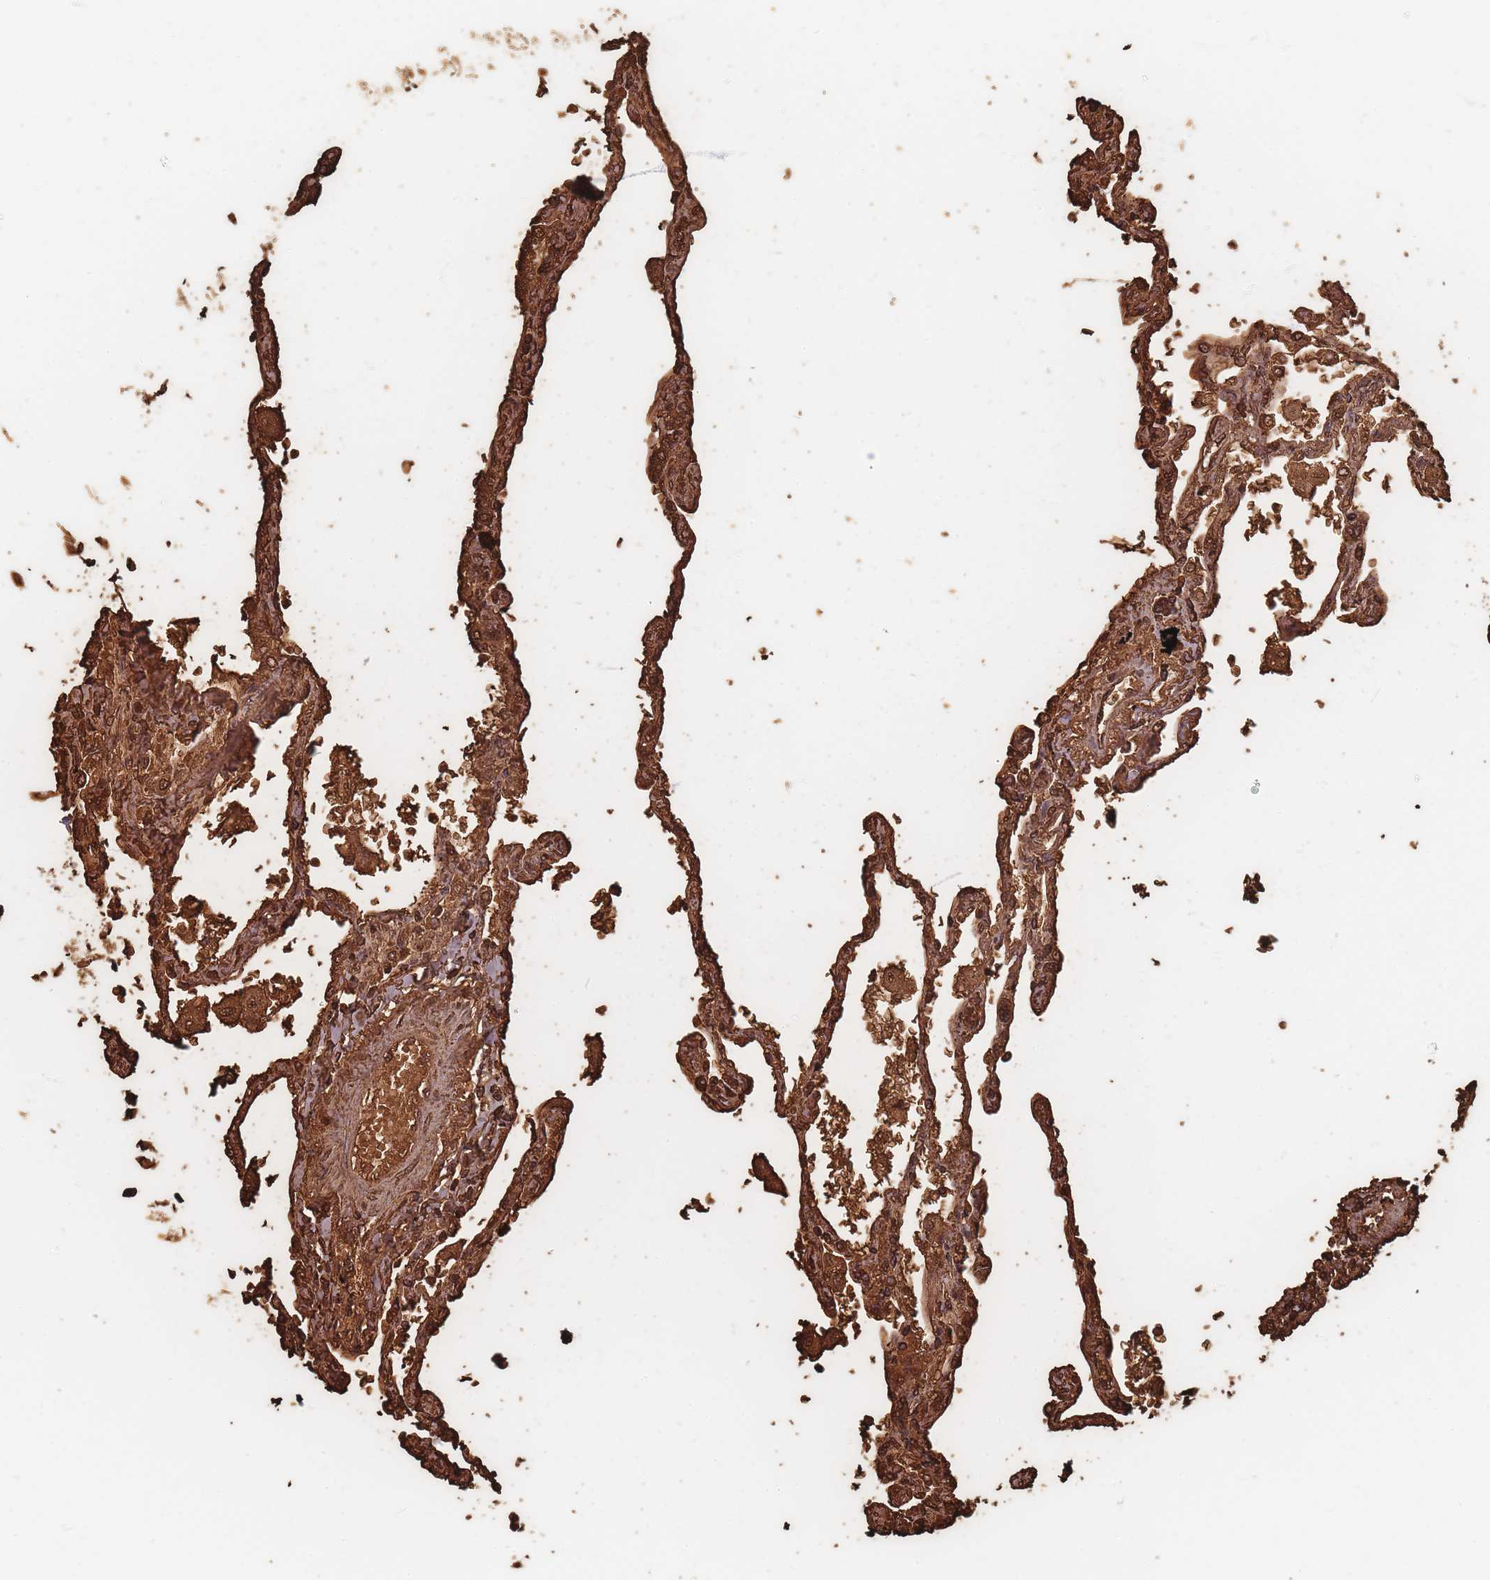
{"staining": {"intensity": "weak", "quantity": "<25%", "location": "cytoplasmic/membranous"}, "tissue": "lung", "cell_type": "Alveolar cells", "image_type": "normal", "snomed": [{"axis": "morphology", "description": "Normal tissue, NOS"}, {"axis": "topography", "description": "Lung"}], "caption": "A photomicrograph of lung stained for a protein shows no brown staining in alveolar cells. Nuclei are stained in blue.", "gene": "SLC2A6", "patient": {"sex": "female", "age": 67}}